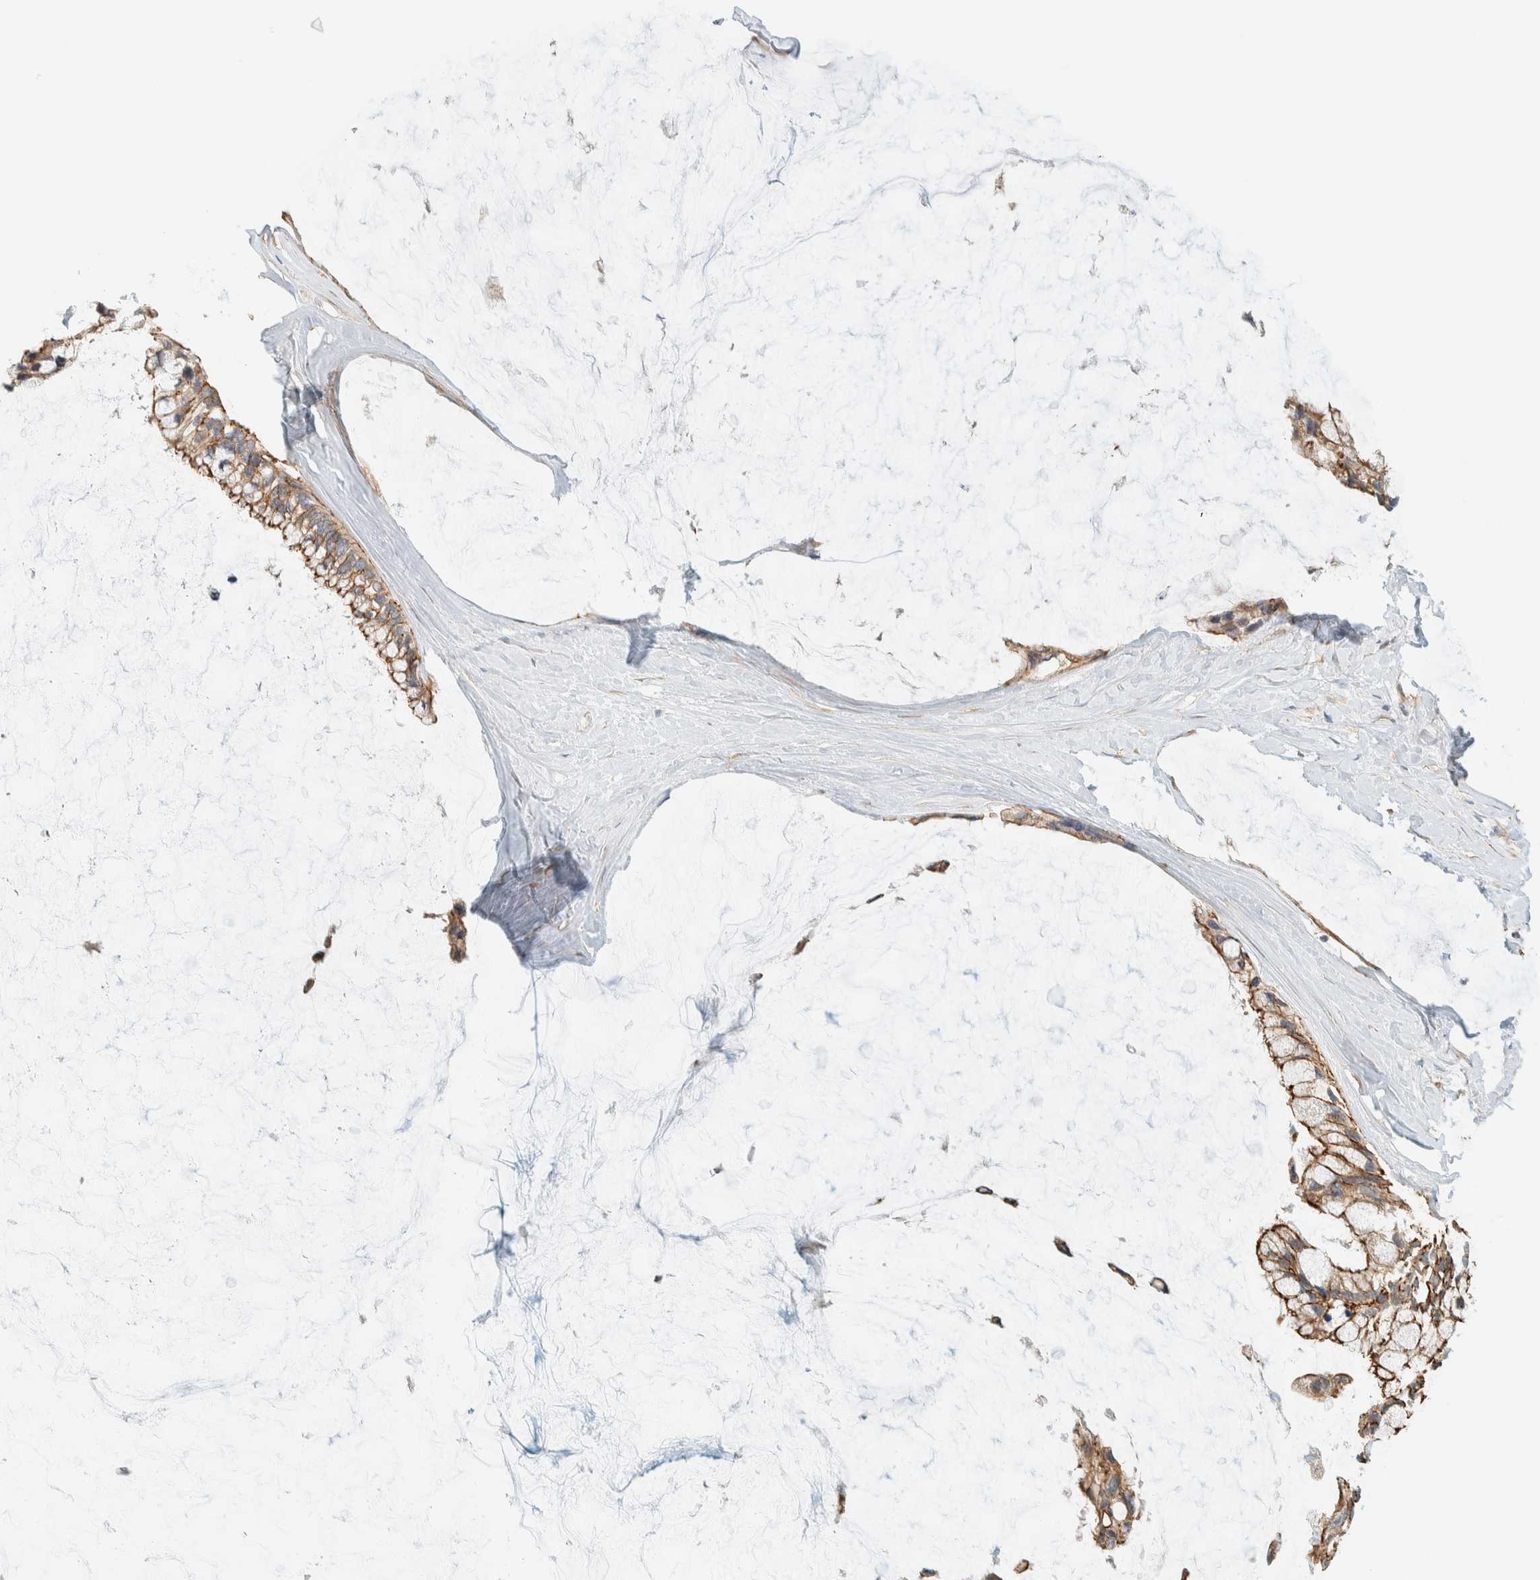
{"staining": {"intensity": "moderate", "quantity": ">75%", "location": "cytoplasmic/membranous"}, "tissue": "ovarian cancer", "cell_type": "Tumor cells", "image_type": "cancer", "snomed": [{"axis": "morphology", "description": "Cystadenocarcinoma, mucinous, NOS"}, {"axis": "topography", "description": "Ovary"}], "caption": "Immunohistochemistry (IHC) image of neoplastic tissue: ovarian cancer (mucinous cystadenocarcinoma) stained using immunohistochemistry demonstrates medium levels of moderate protein expression localized specifically in the cytoplasmic/membranous of tumor cells, appearing as a cytoplasmic/membranous brown color.", "gene": "LIMA1", "patient": {"sex": "female", "age": 39}}